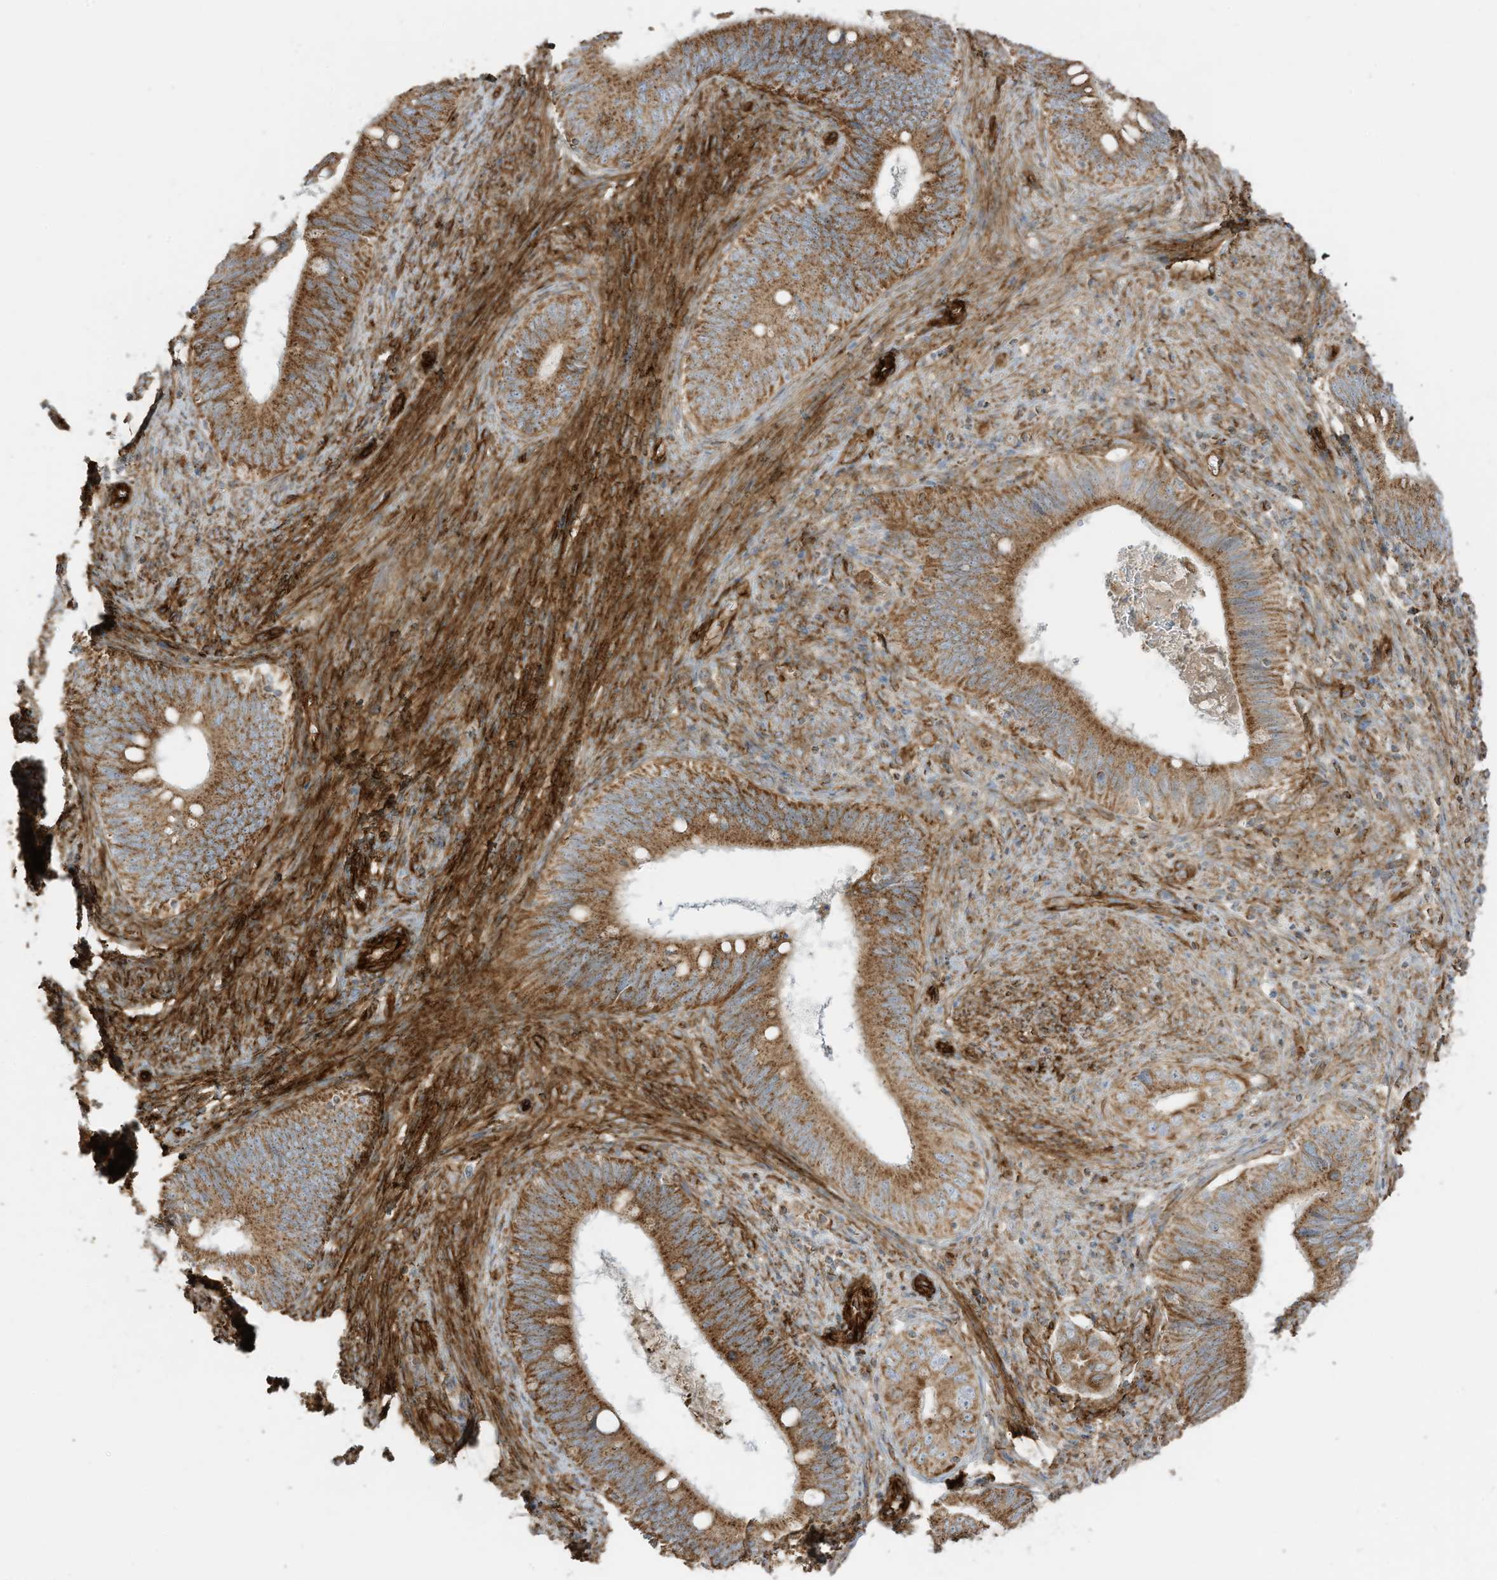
{"staining": {"intensity": "moderate", "quantity": ">75%", "location": "cytoplasmic/membranous"}, "tissue": "cervical cancer", "cell_type": "Tumor cells", "image_type": "cancer", "snomed": [{"axis": "morphology", "description": "Adenocarcinoma, NOS"}, {"axis": "topography", "description": "Cervix"}], "caption": "Tumor cells reveal medium levels of moderate cytoplasmic/membranous expression in approximately >75% of cells in human adenocarcinoma (cervical). The staining is performed using DAB (3,3'-diaminobenzidine) brown chromogen to label protein expression. The nuclei are counter-stained blue using hematoxylin.", "gene": "ABCB7", "patient": {"sex": "female", "age": 42}}